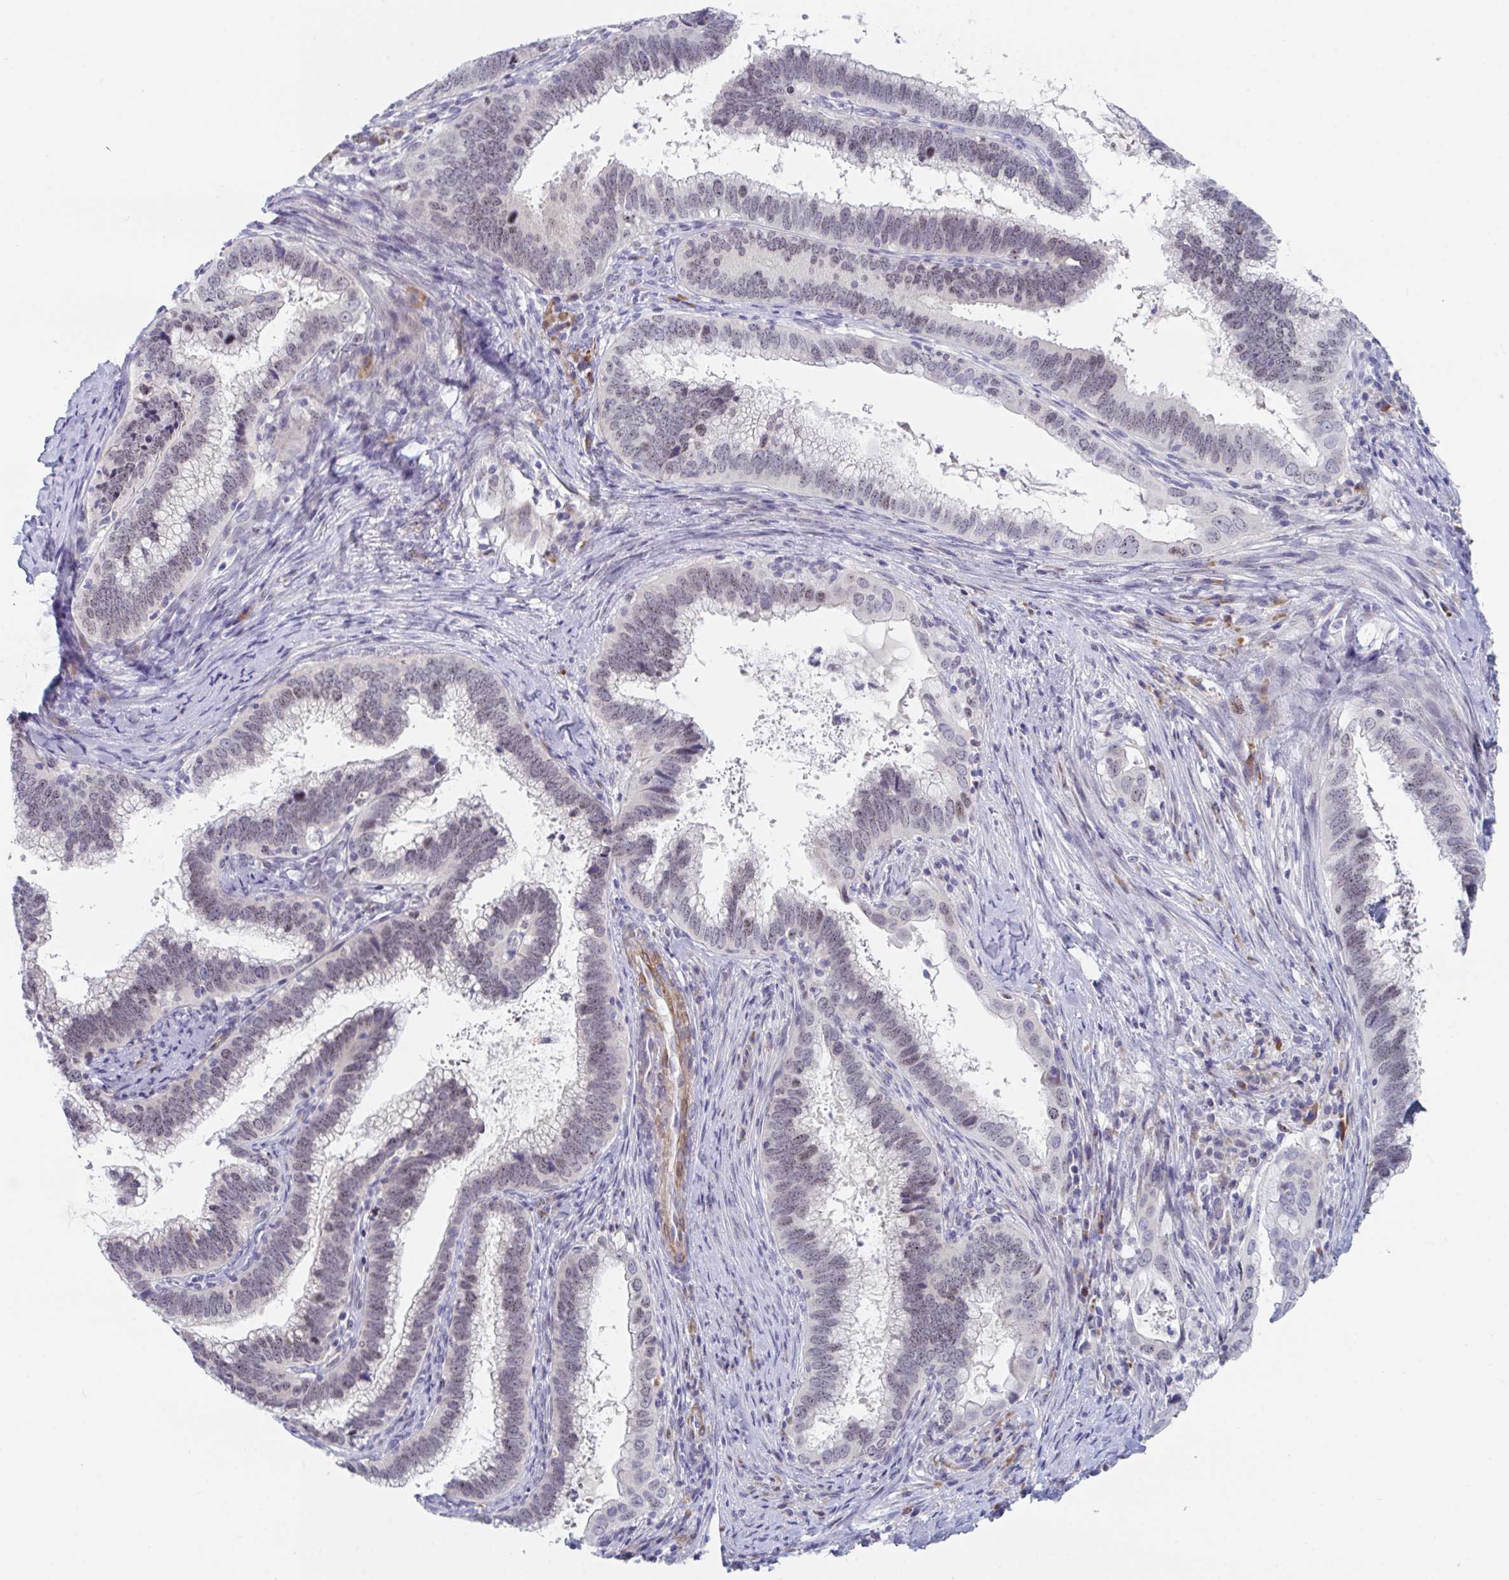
{"staining": {"intensity": "weak", "quantity": ">75%", "location": "nuclear"}, "tissue": "cervical cancer", "cell_type": "Tumor cells", "image_type": "cancer", "snomed": [{"axis": "morphology", "description": "Adenocarcinoma, NOS"}, {"axis": "topography", "description": "Cervix"}], "caption": "Protein staining exhibits weak nuclear positivity in about >75% of tumor cells in cervical adenocarcinoma.", "gene": "CENPT", "patient": {"sex": "female", "age": 56}}